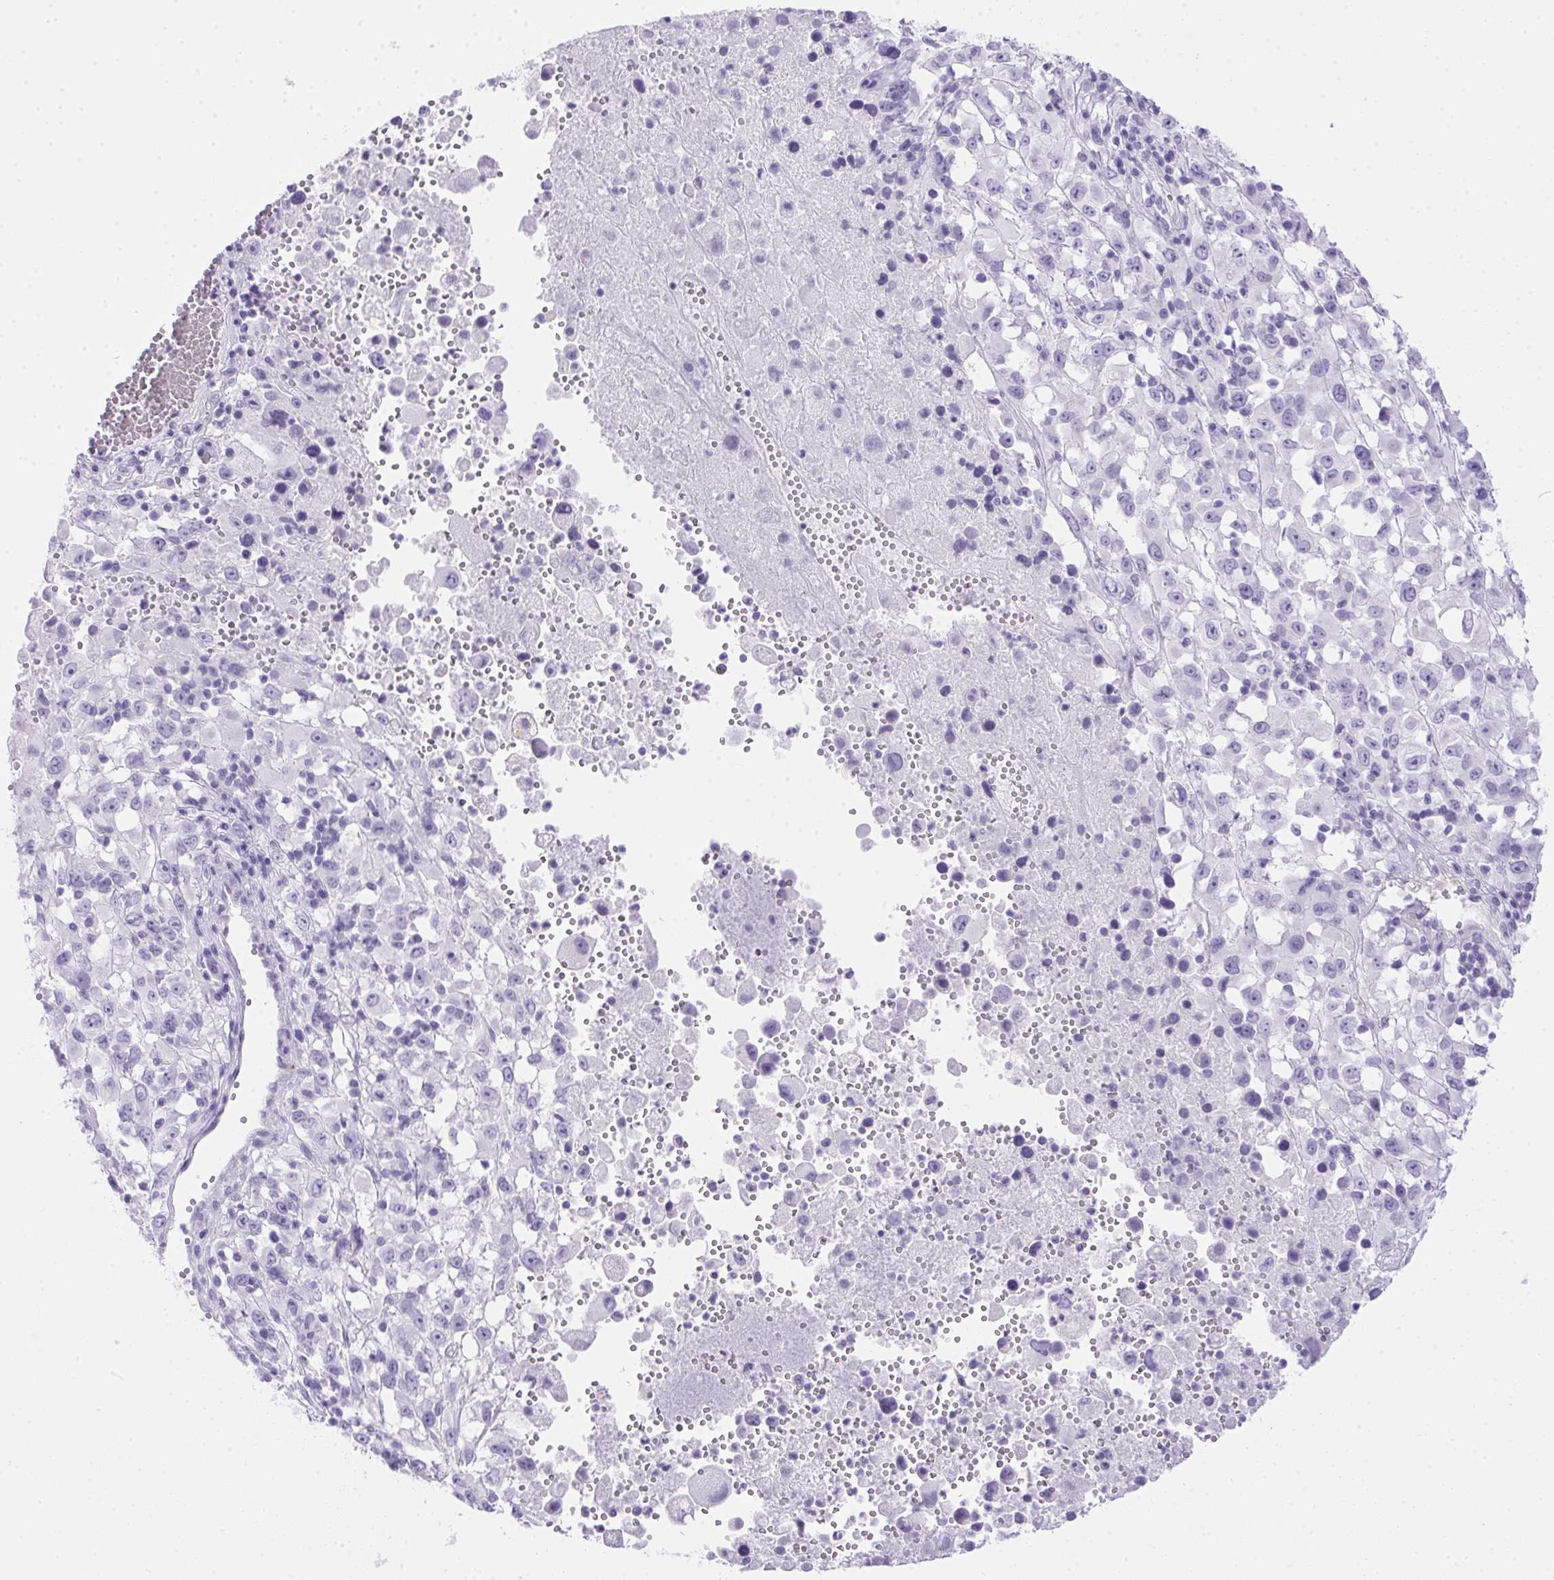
{"staining": {"intensity": "negative", "quantity": "none", "location": "none"}, "tissue": "melanoma", "cell_type": "Tumor cells", "image_type": "cancer", "snomed": [{"axis": "morphology", "description": "Malignant melanoma, Metastatic site"}, {"axis": "topography", "description": "Soft tissue"}], "caption": "This is a image of immunohistochemistry staining of malignant melanoma (metastatic site), which shows no positivity in tumor cells.", "gene": "SPACA5B", "patient": {"sex": "male", "age": 50}}